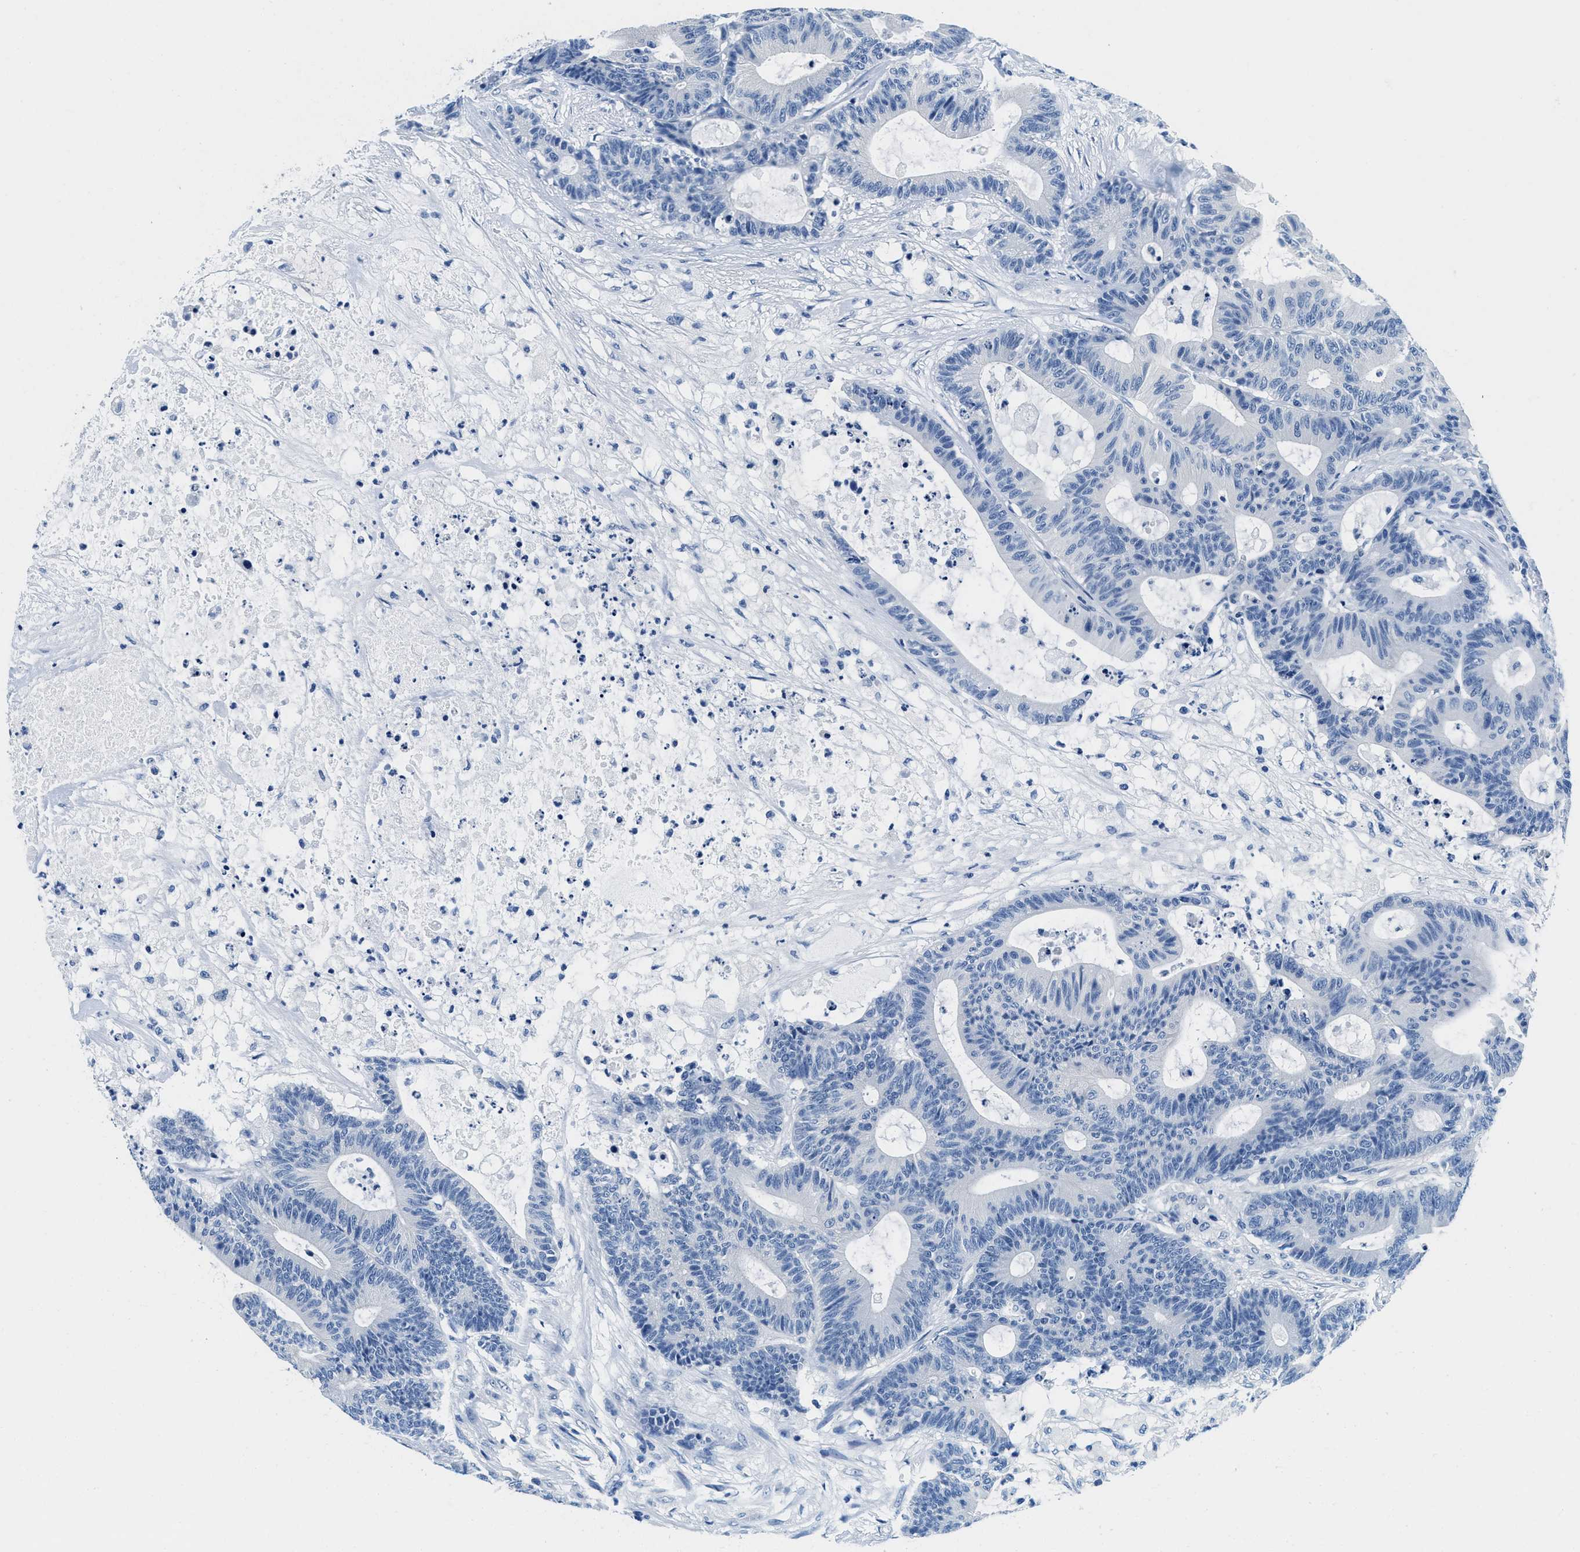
{"staining": {"intensity": "negative", "quantity": "none", "location": "none"}, "tissue": "colorectal cancer", "cell_type": "Tumor cells", "image_type": "cancer", "snomed": [{"axis": "morphology", "description": "Adenocarcinoma, NOS"}, {"axis": "topography", "description": "Colon"}], "caption": "Tumor cells are negative for protein expression in human adenocarcinoma (colorectal).", "gene": "GSTM3", "patient": {"sex": "female", "age": 84}}